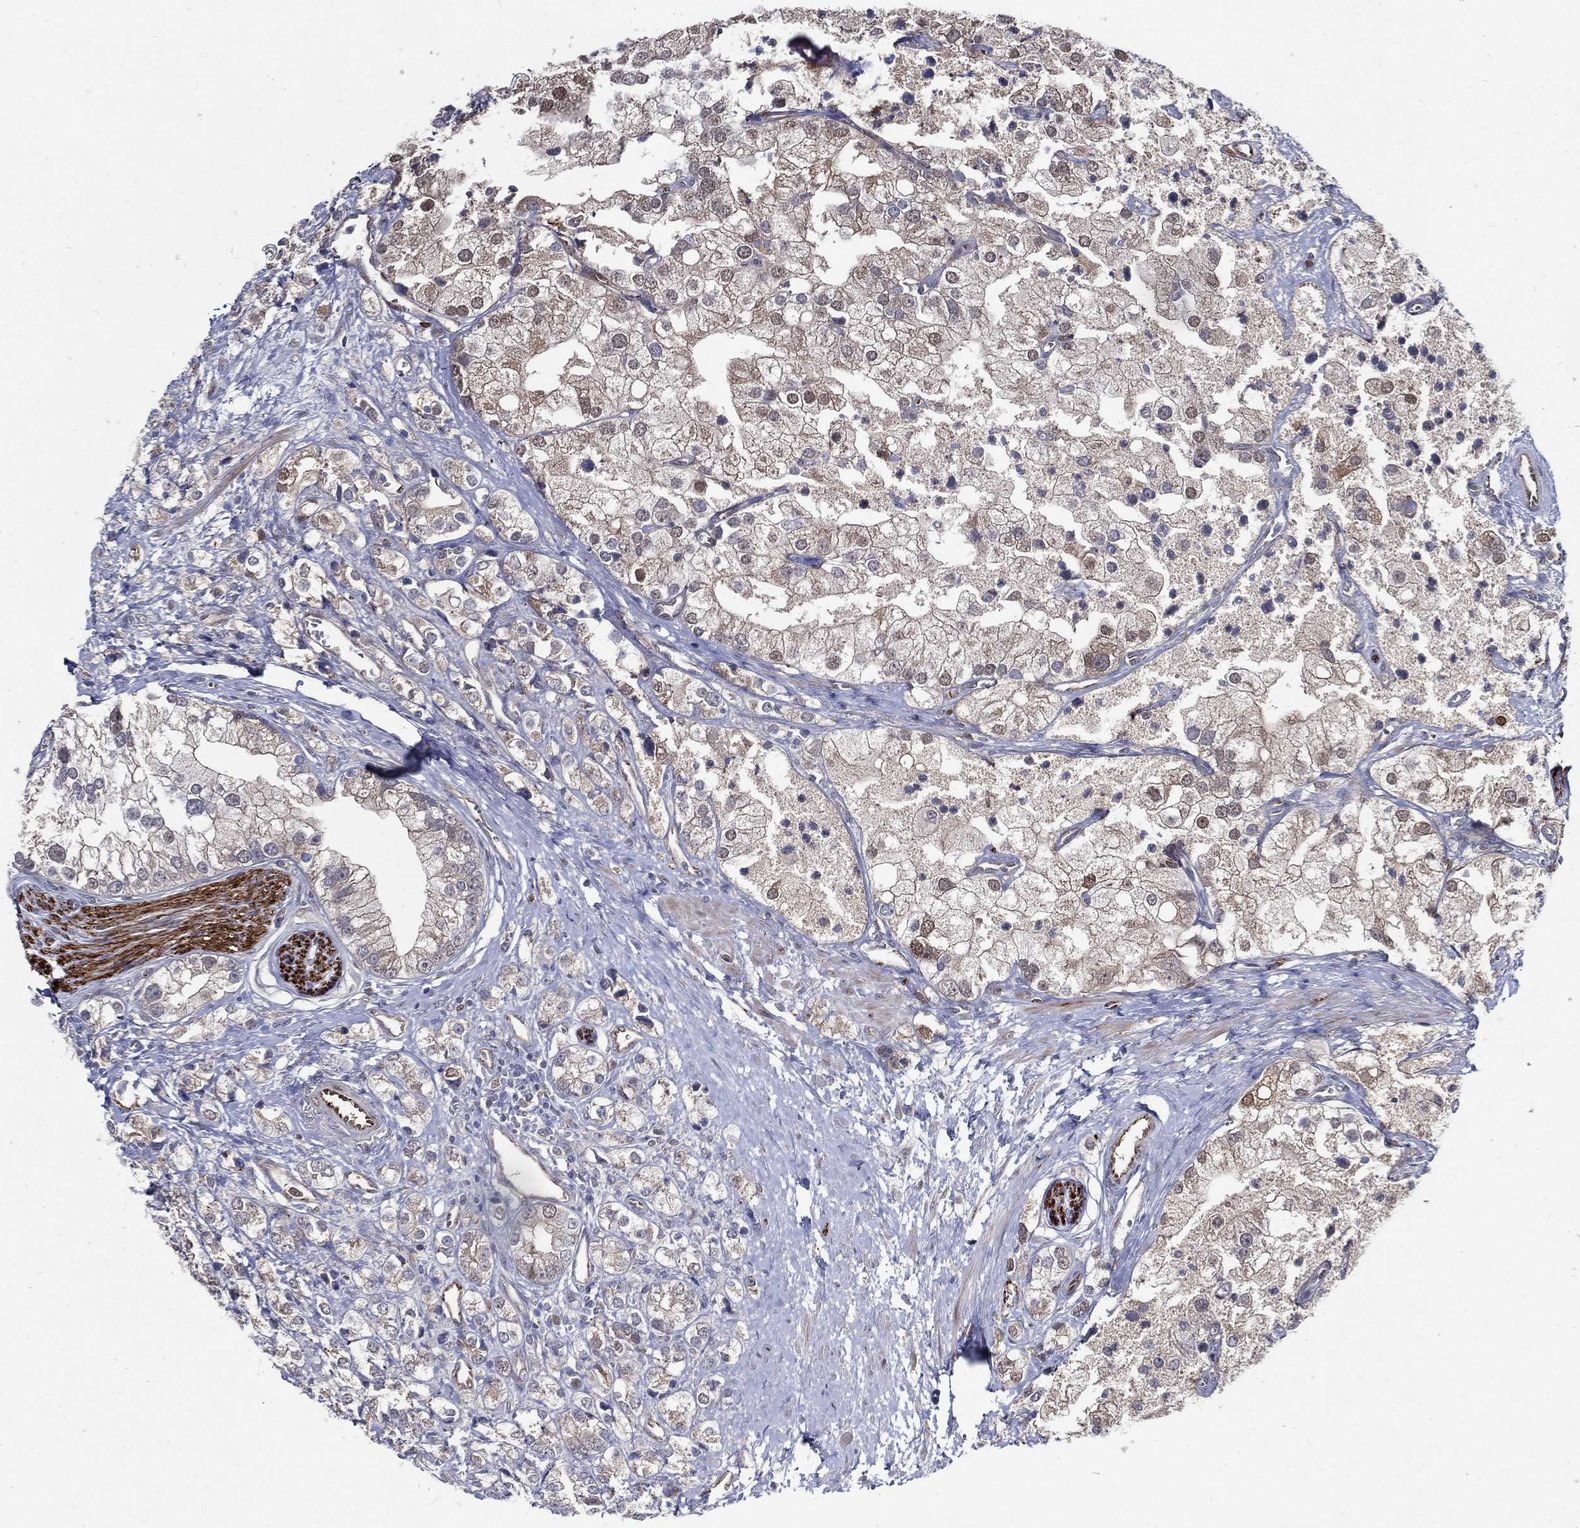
{"staining": {"intensity": "negative", "quantity": "none", "location": "none"}, "tissue": "prostate cancer", "cell_type": "Tumor cells", "image_type": "cancer", "snomed": [{"axis": "morphology", "description": "Adenocarcinoma, NOS"}, {"axis": "topography", "description": "Prostate and seminal vesicle, NOS"}, {"axis": "topography", "description": "Prostate"}], "caption": "A high-resolution micrograph shows immunohistochemistry staining of adenocarcinoma (prostate), which reveals no significant expression in tumor cells. Brightfield microscopy of immunohistochemistry stained with DAB (brown) and hematoxylin (blue), captured at high magnification.", "gene": "ARHGAP11A", "patient": {"sex": "male", "age": 79}}